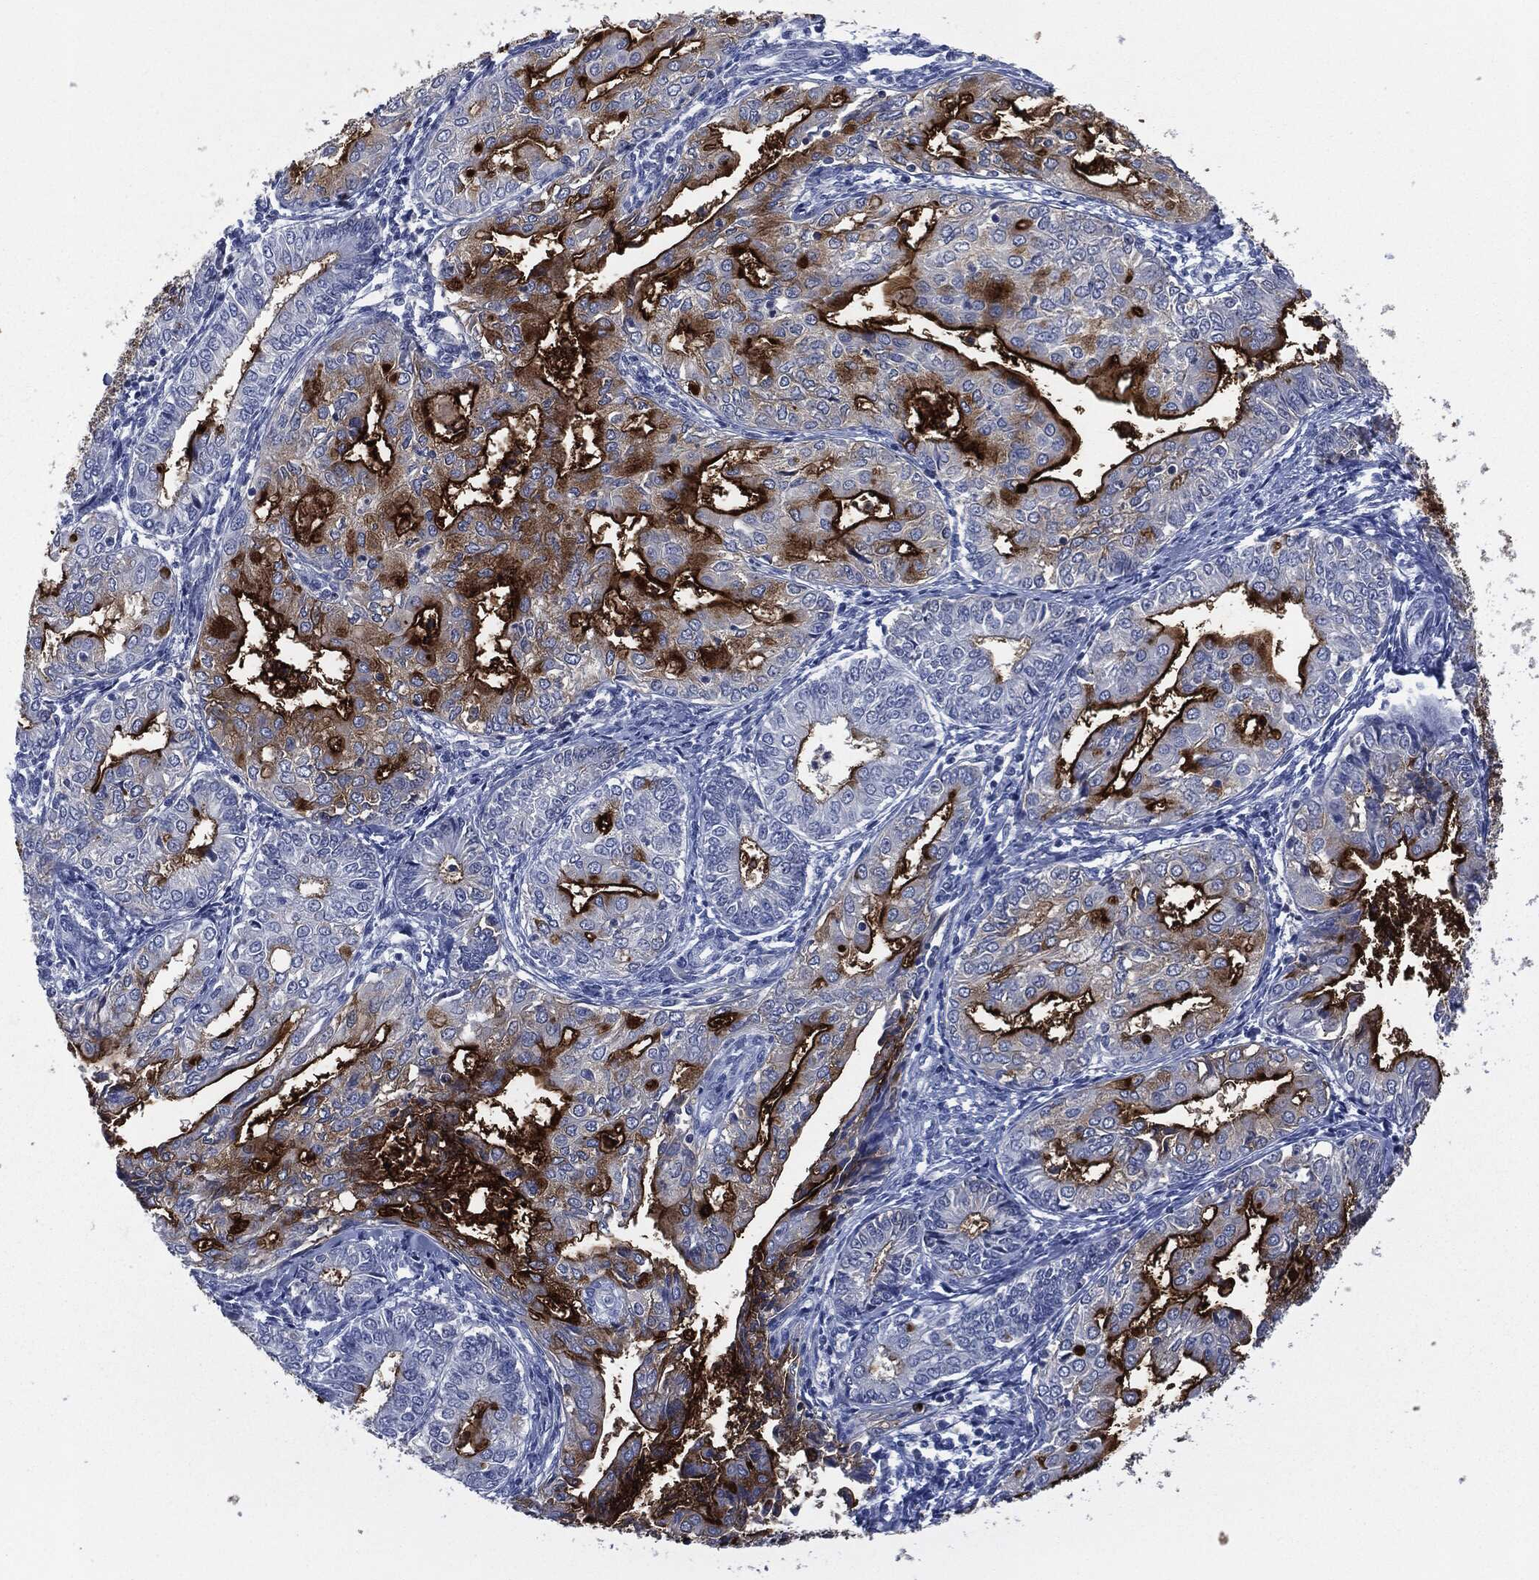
{"staining": {"intensity": "strong", "quantity": "25%-75%", "location": "cytoplasmic/membranous"}, "tissue": "endometrial cancer", "cell_type": "Tumor cells", "image_type": "cancer", "snomed": [{"axis": "morphology", "description": "Adenocarcinoma, NOS"}, {"axis": "topography", "description": "Endometrium"}], "caption": "Human adenocarcinoma (endometrial) stained for a protein (brown) shows strong cytoplasmic/membranous positive staining in approximately 25%-75% of tumor cells.", "gene": "MUC16", "patient": {"sex": "female", "age": 68}}